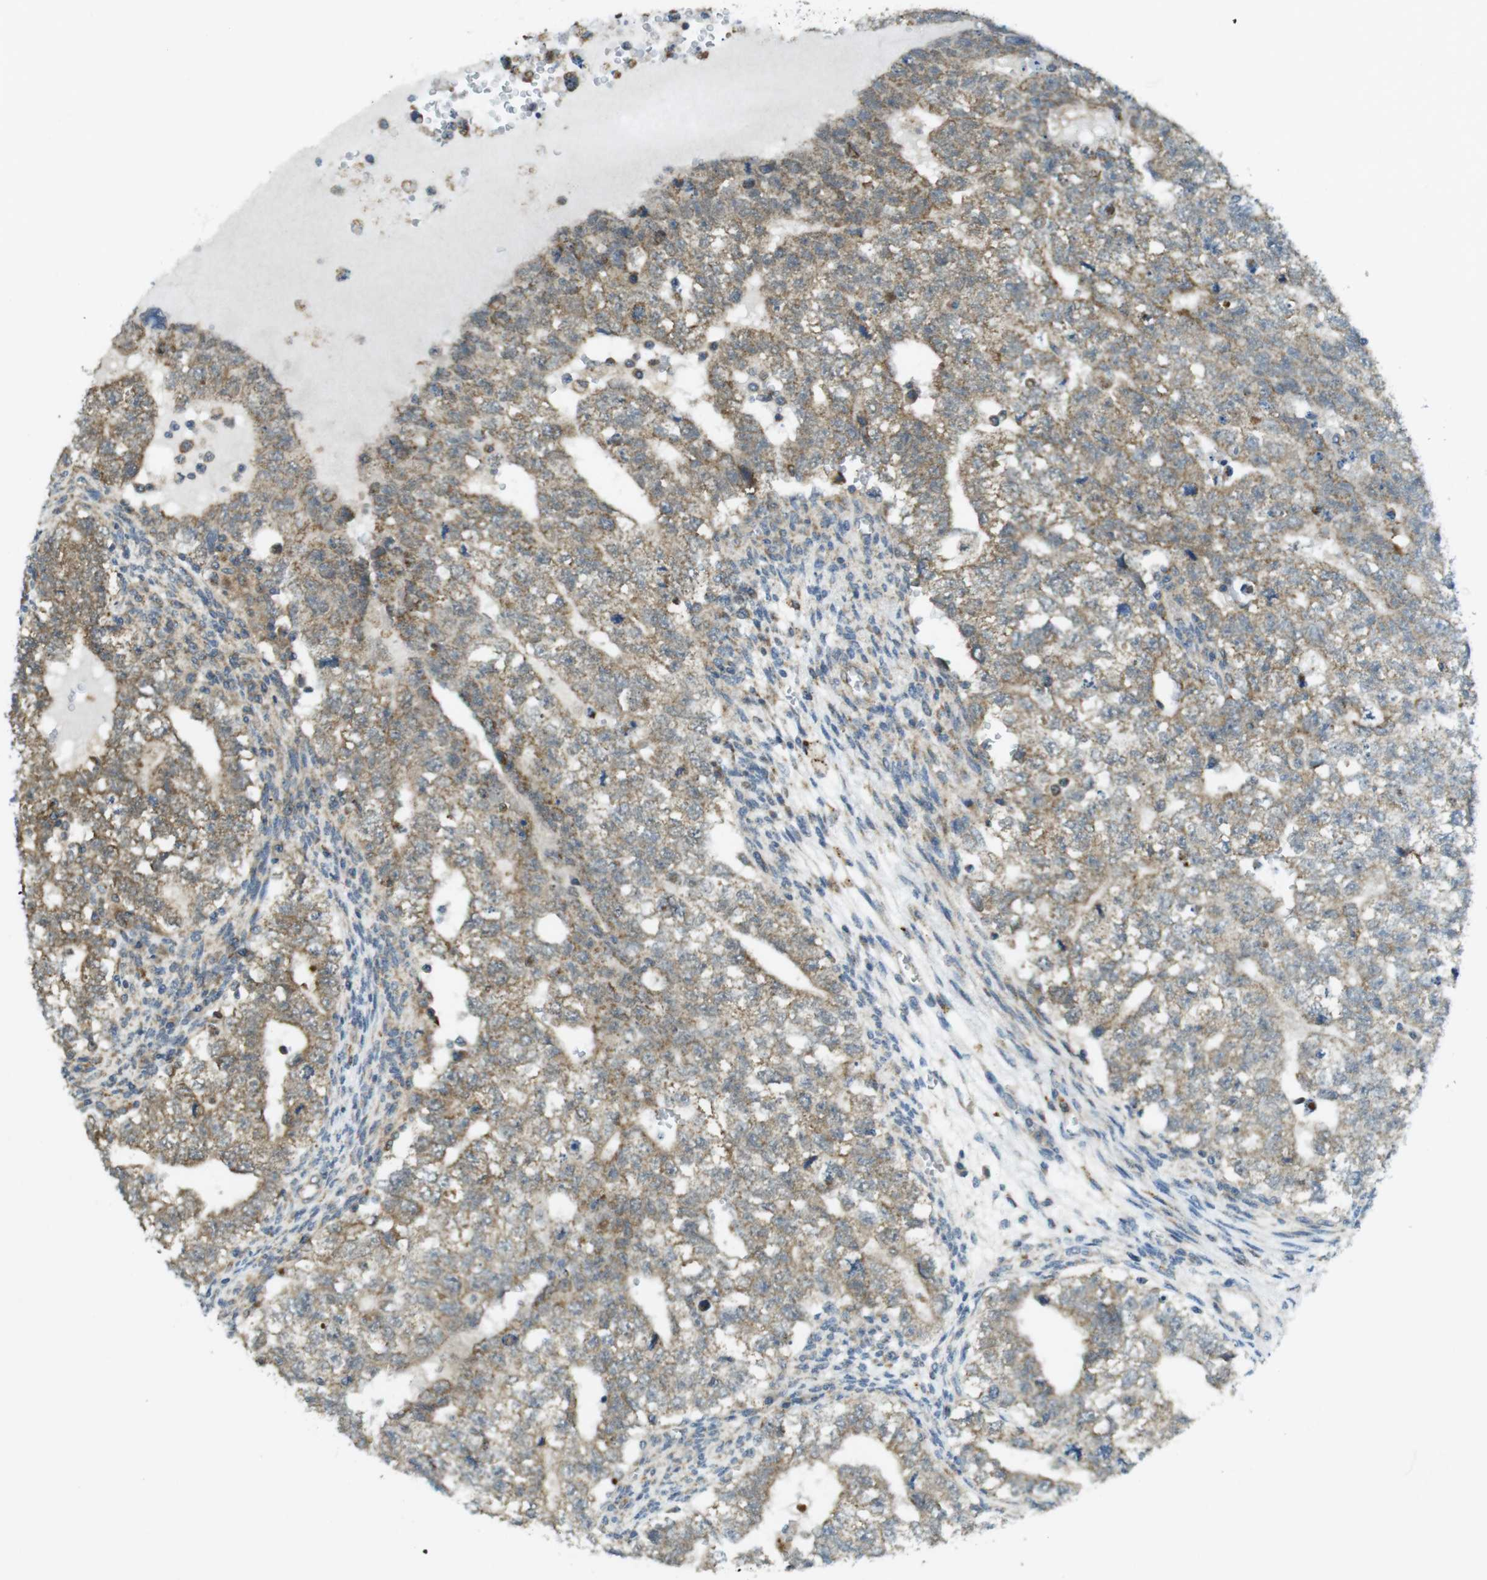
{"staining": {"intensity": "moderate", "quantity": ">75%", "location": "cytoplasmic/membranous"}, "tissue": "testis cancer", "cell_type": "Tumor cells", "image_type": "cancer", "snomed": [{"axis": "morphology", "description": "Seminoma, NOS"}, {"axis": "morphology", "description": "Carcinoma, Embryonal, NOS"}, {"axis": "topography", "description": "Testis"}], "caption": "High-power microscopy captured an immunohistochemistry (IHC) photomicrograph of testis seminoma, revealing moderate cytoplasmic/membranous positivity in about >75% of tumor cells. (IHC, brightfield microscopy, high magnification).", "gene": "BRI3BP", "patient": {"sex": "male", "age": 38}}